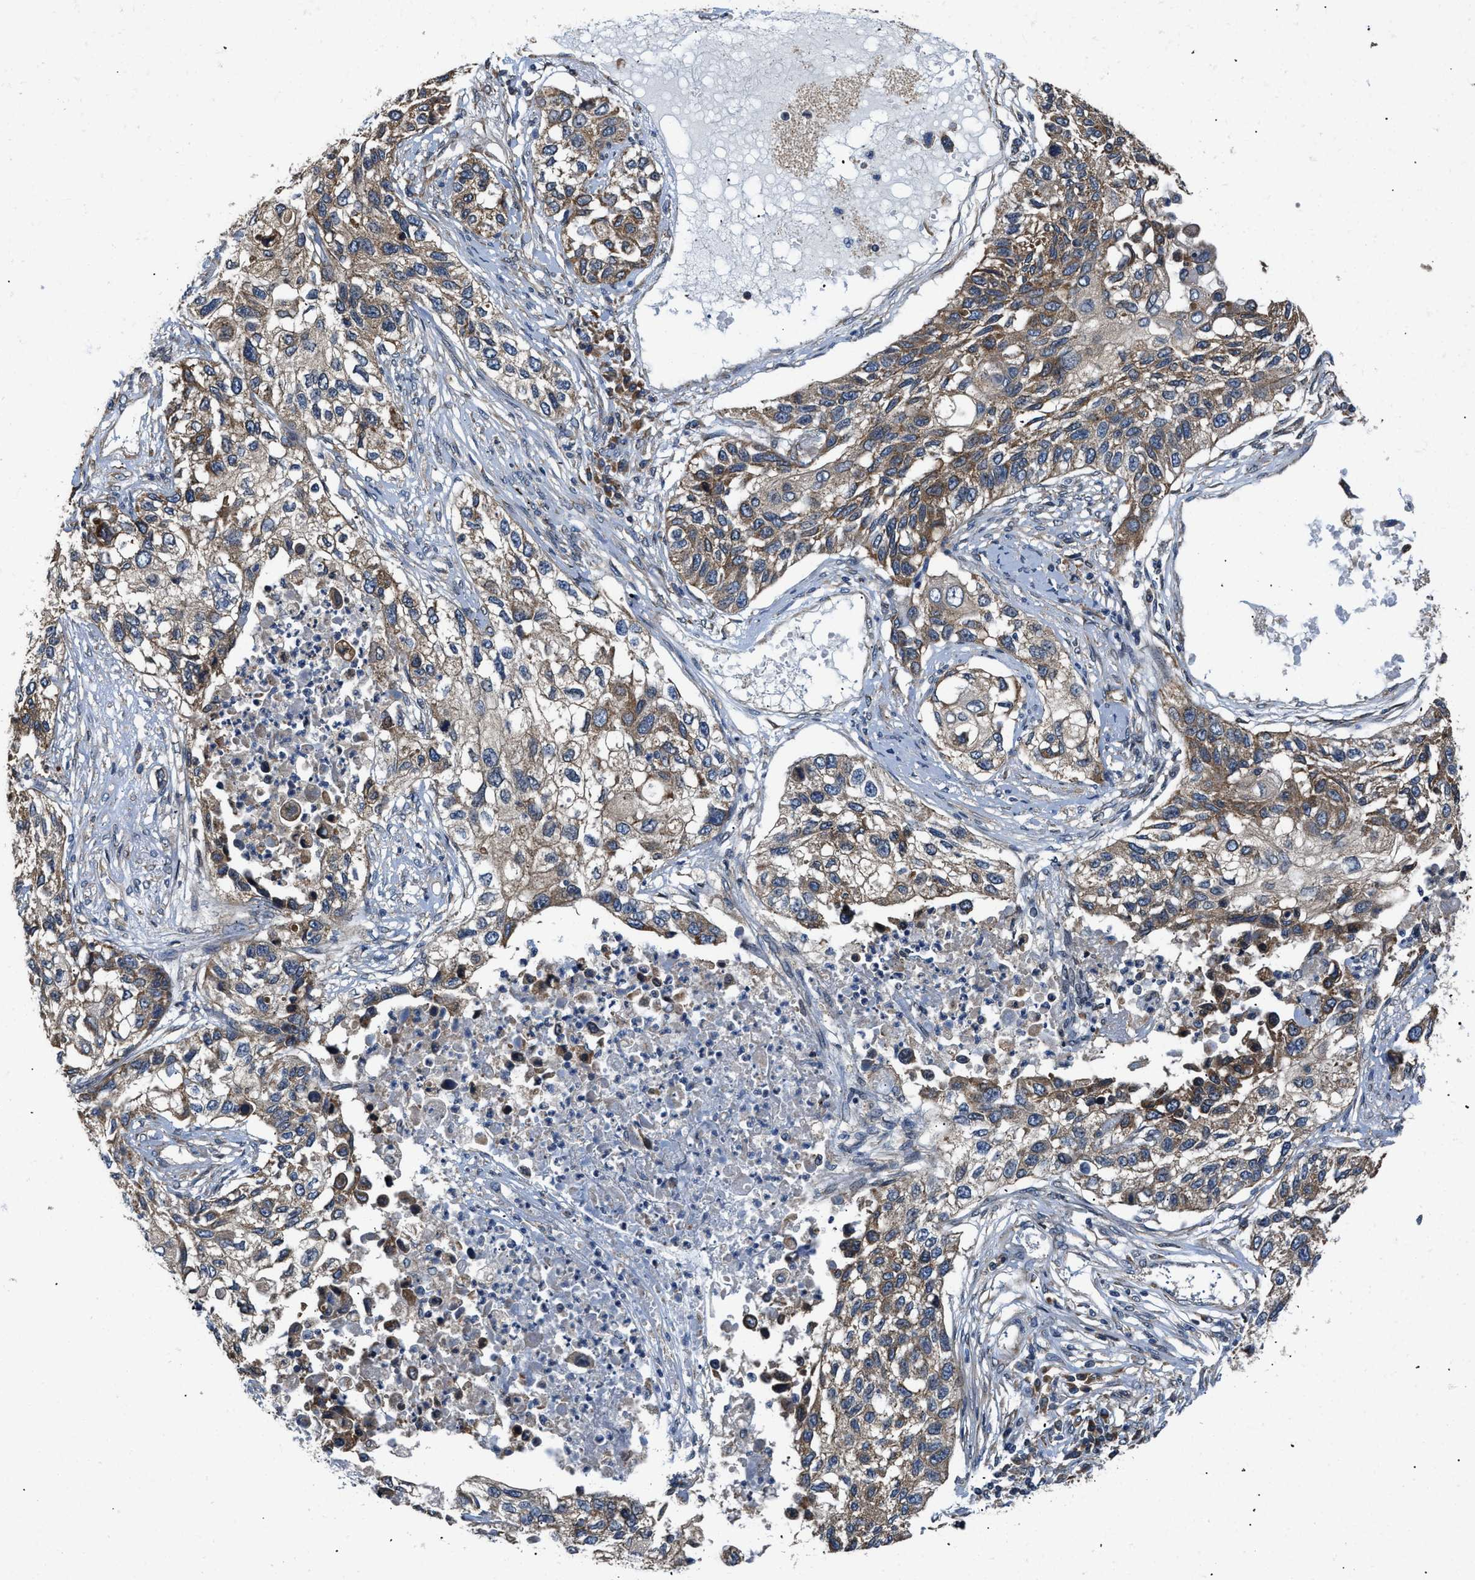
{"staining": {"intensity": "moderate", "quantity": ">75%", "location": "cytoplasmic/membranous"}, "tissue": "lung cancer", "cell_type": "Tumor cells", "image_type": "cancer", "snomed": [{"axis": "morphology", "description": "Squamous cell carcinoma, NOS"}, {"axis": "topography", "description": "Lung"}], "caption": "Immunohistochemical staining of human squamous cell carcinoma (lung) reveals medium levels of moderate cytoplasmic/membranous staining in about >75% of tumor cells. The protein of interest is shown in brown color, while the nuclei are stained blue.", "gene": "CEP128", "patient": {"sex": "male", "age": 71}}